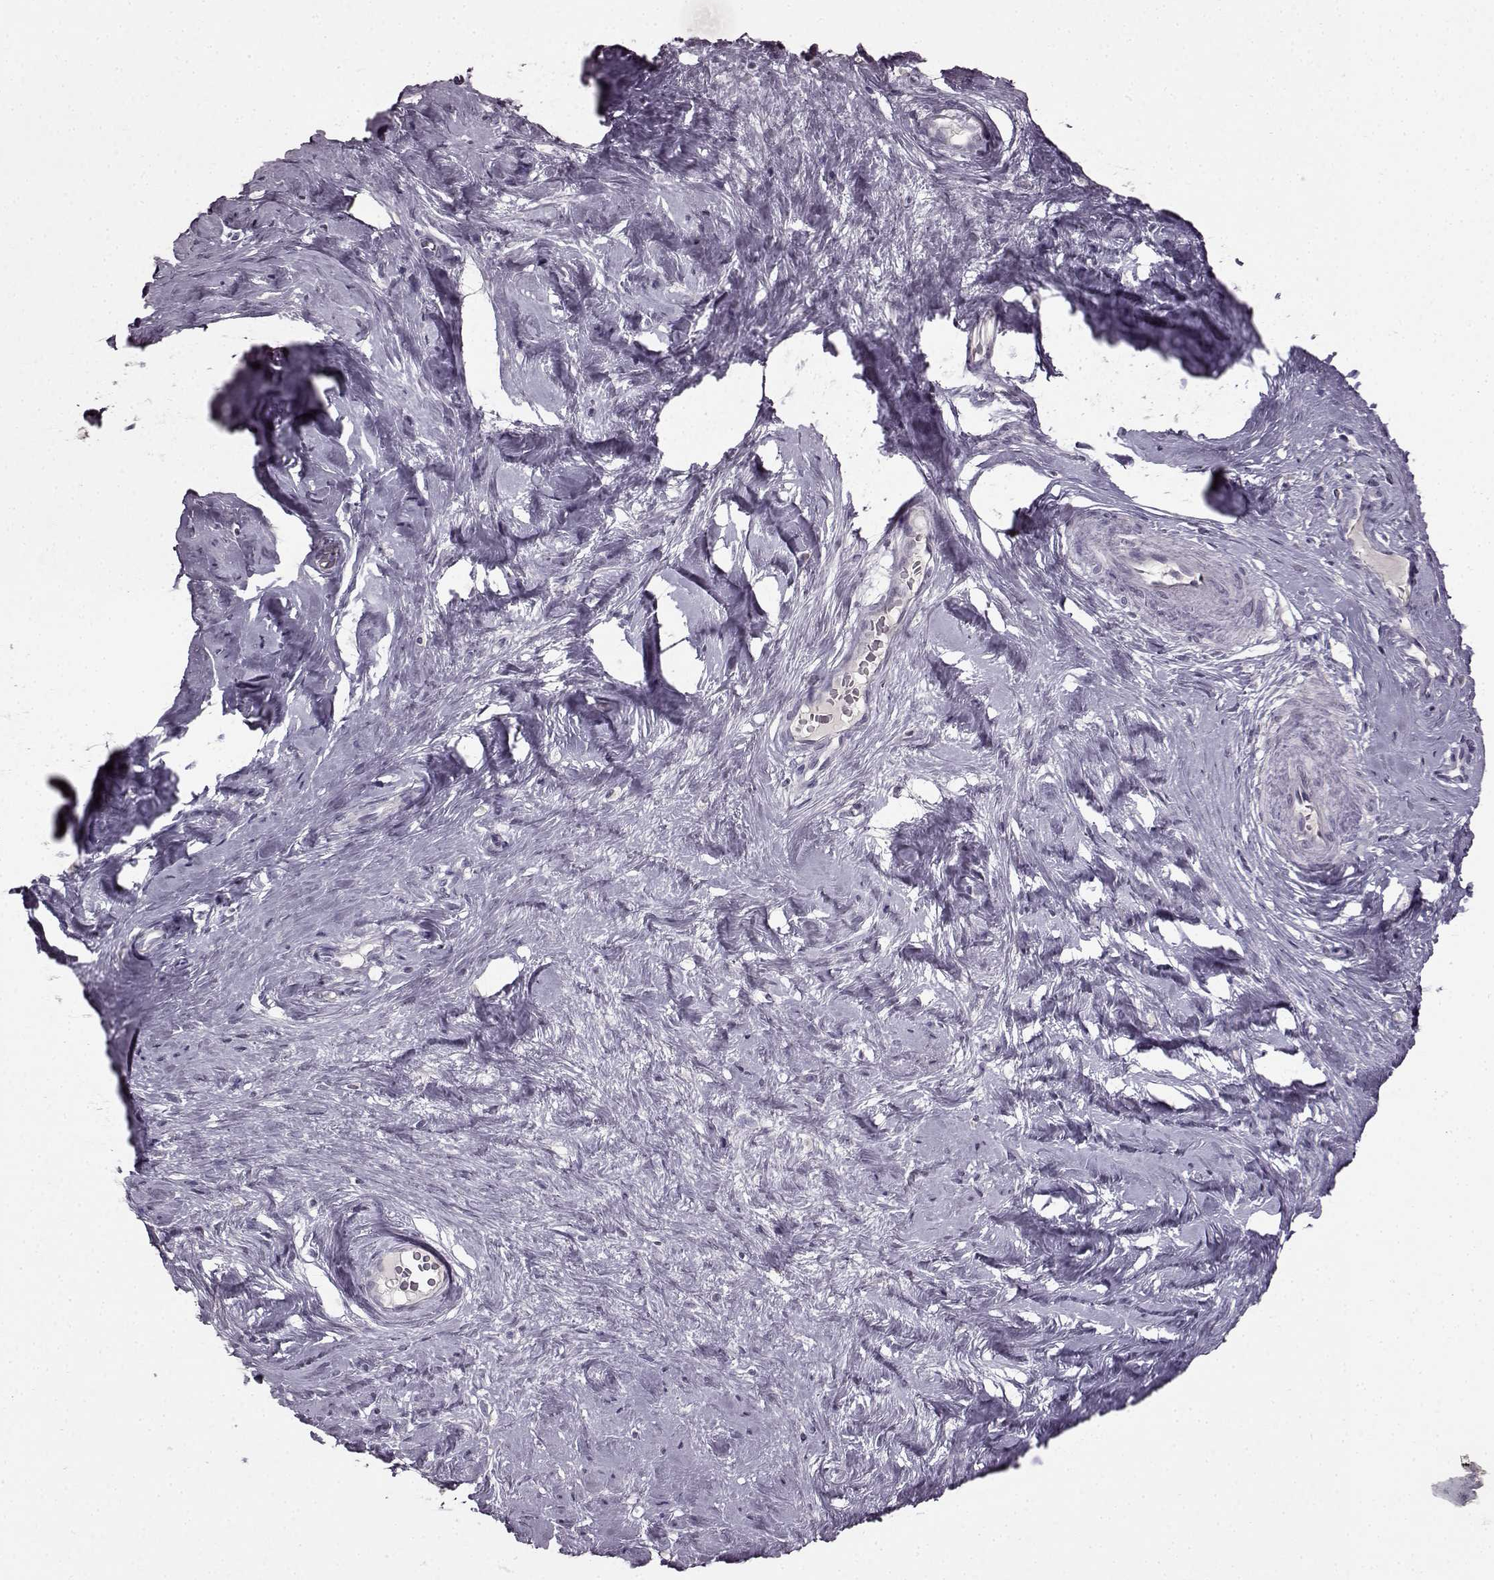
{"staining": {"intensity": "negative", "quantity": "none", "location": "none"}, "tissue": "cervical cancer", "cell_type": "Tumor cells", "image_type": "cancer", "snomed": [{"axis": "morphology", "description": "Squamous cell carcinoma, NOS"}, {"axis": "topography", "description": "Cervix"}], "caption": "An image of human cervical cancer (squamous cell carcinoma) is negative for staining in tumor cells.", "gene": "LHB", "patient": {"sex": "female", "age": 51}}